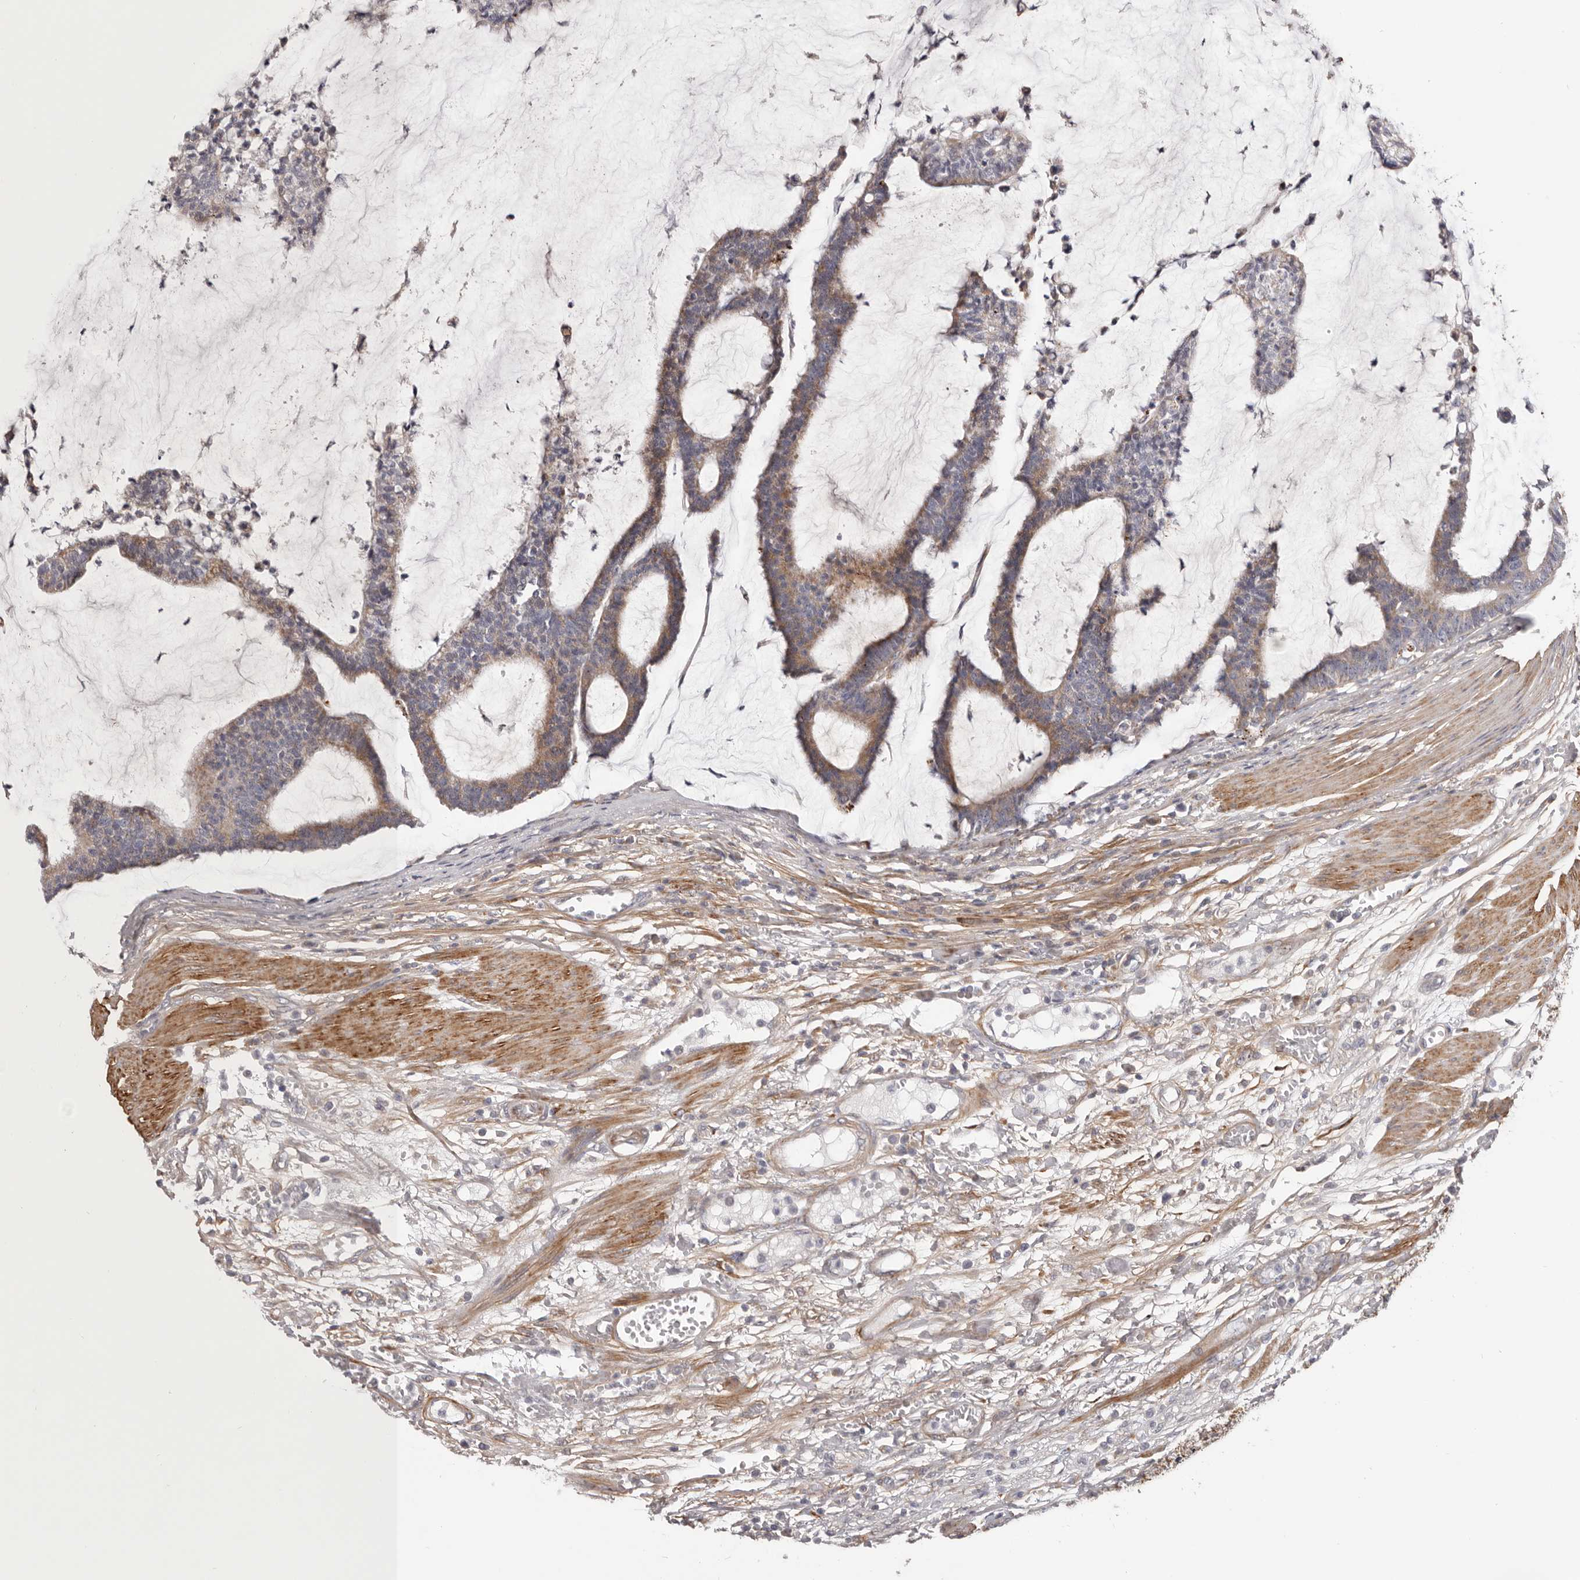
{"staining": {"intensity": "moderate", "quantity": ">75%", "location": "cytoplasmic/membranous"}, "tissue": "colorectal cancer", "cell_type": "Tumor cells", "image_type": "cancer", "snomed": [{"axis": "morphology", "description": "Adenocarcinoma, NOS"}, {"axis": "topography", "description": "Colon"}], "caption": "A high-resolution photomicrograph shows immunohistochemistry (IHC) staining of colorectal cancer (adenocarcinoma), which exhibits moderate cytoplasmic/membranous expression in about >75% of tumor cells.", "gene": "MRPS10", "patient": {"sex": "female", "age": 84}}